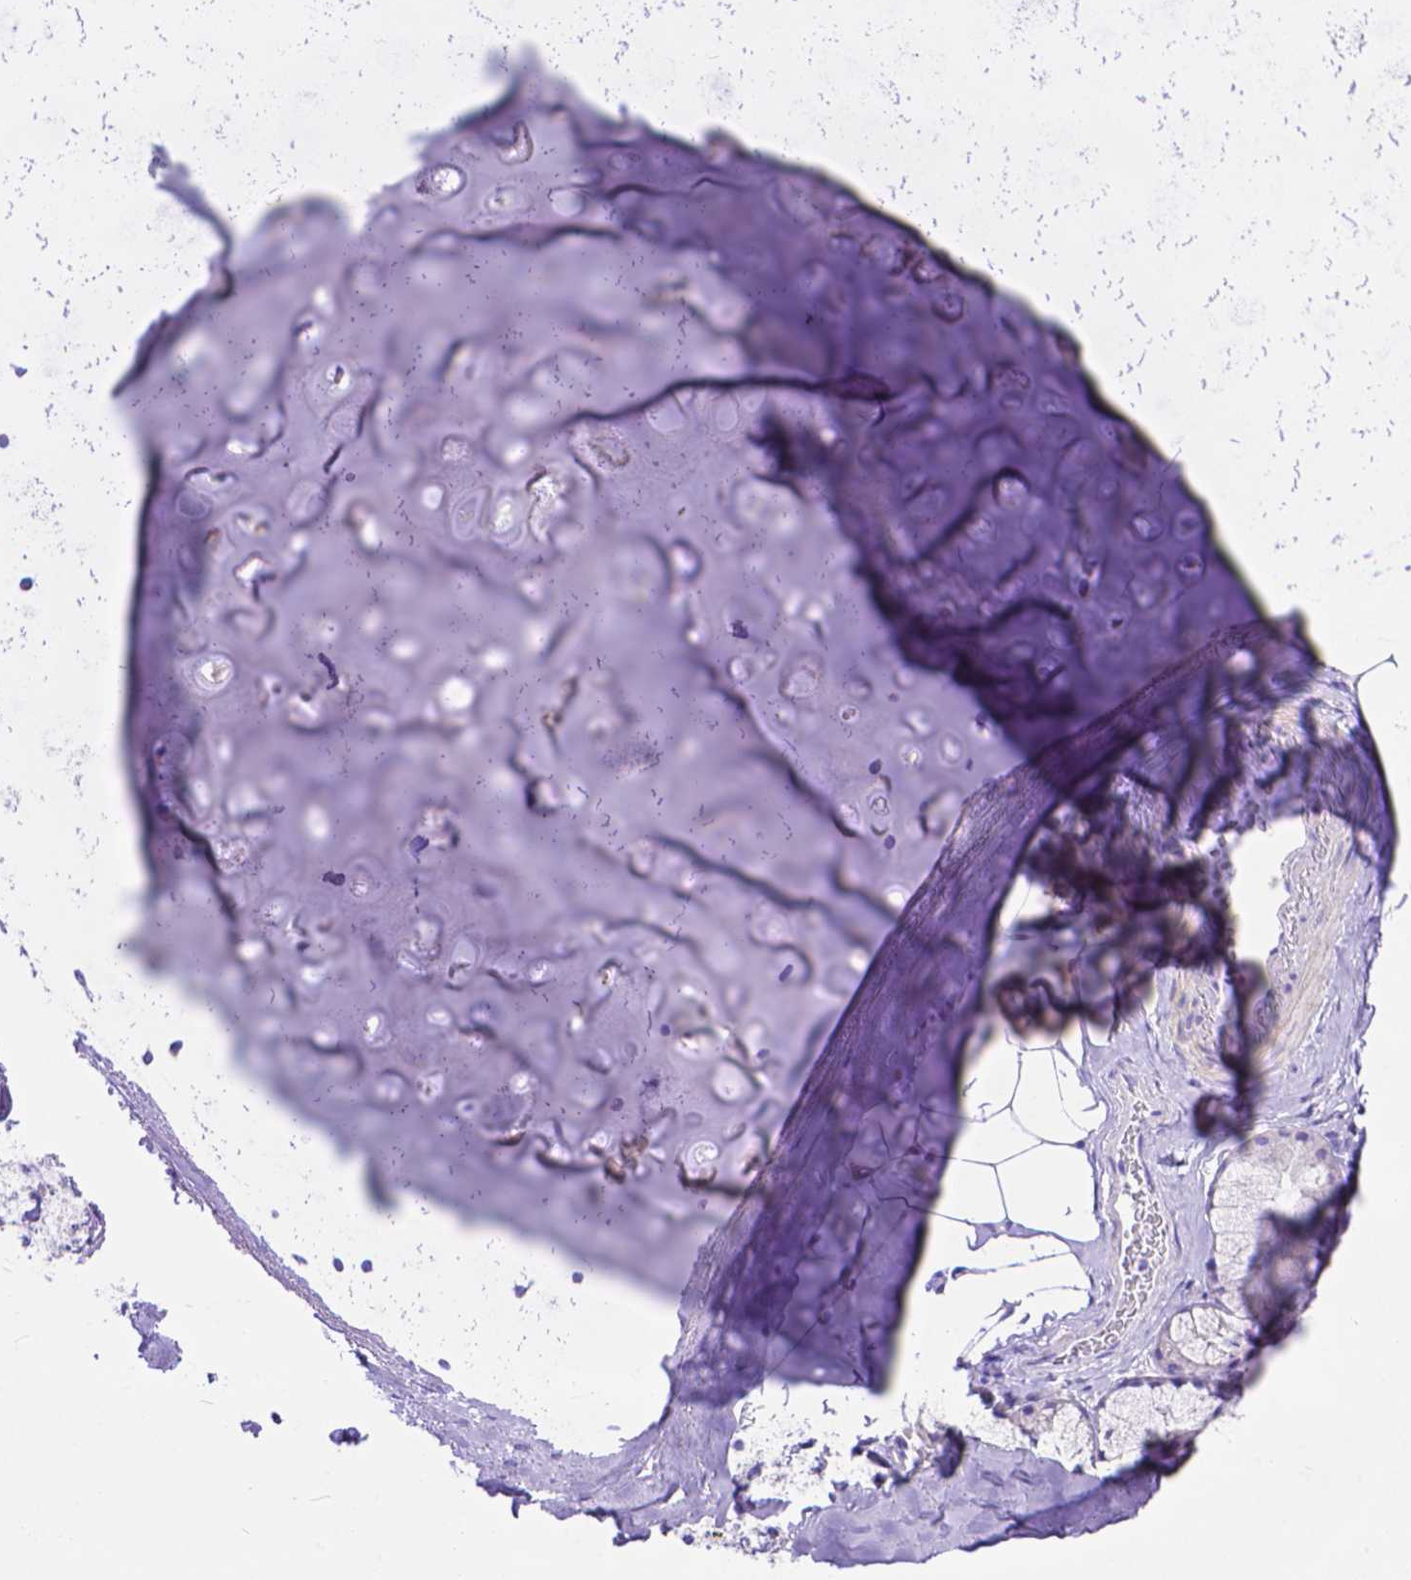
{"staining": {"intensity": "negative", "quantity": "none", "location": "none"}, "tissue": "adipose tissue", "cell_type": "Adipocytes", "image_type": "normal", "snomed": [{"axis": "morphology", "description": "Normal tissue, NOS"}, {"axis": "topography", "description": "Bronchus"}, {"axis": "topography", "description": "Lung"}], "caption": "This is an immunohistochemistry (IHC) histopathology image of normal adipose tissue. There is no staining in adipocytes.", "gene": "DHRS2", "patient": {"sex": "female", "age": 57}}